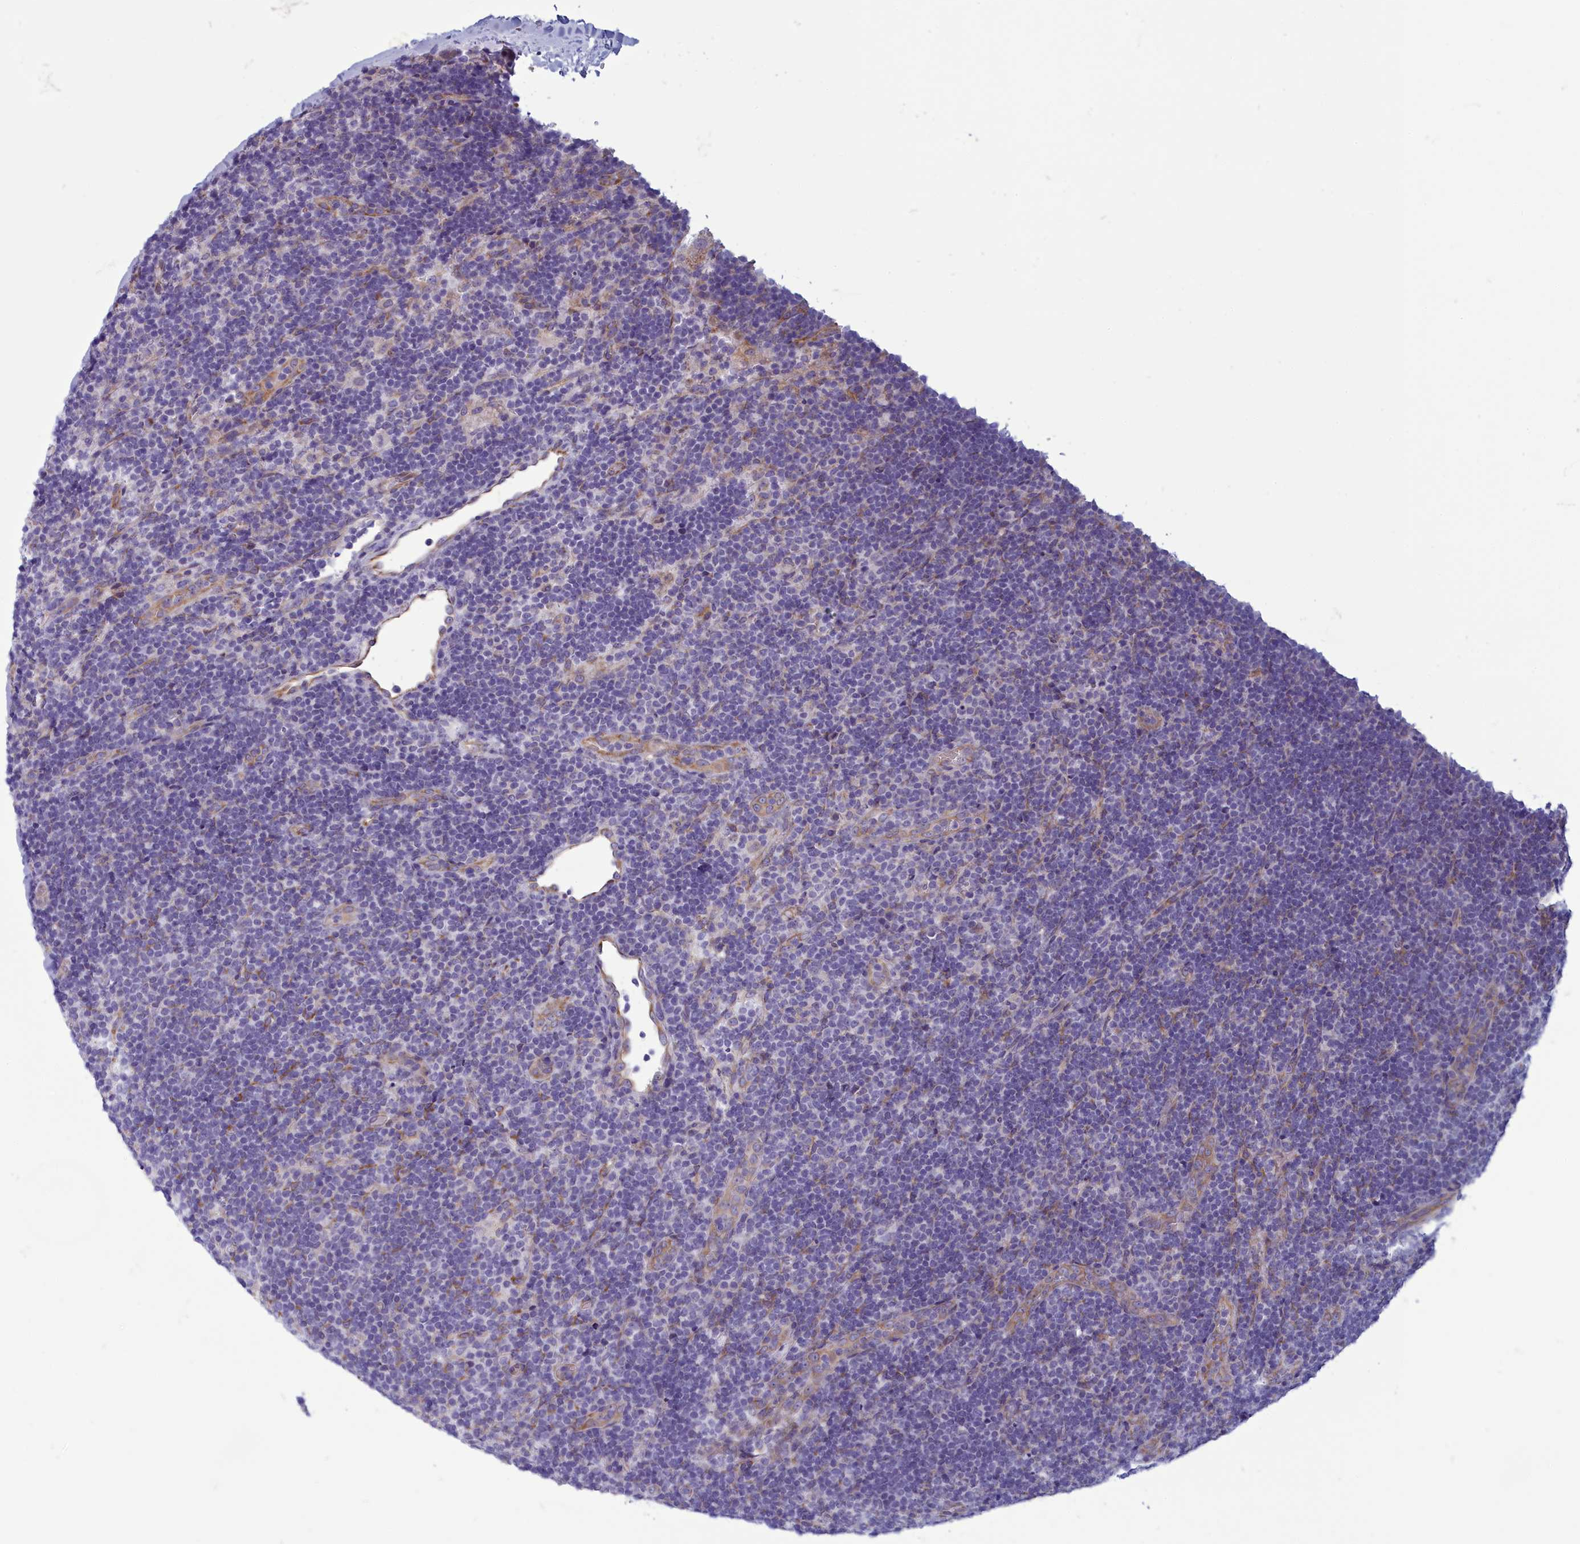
{"staining": {"intensity": "negative", "quantity": "none", "location": "none"}, "tissue": "lymphoma", "cell_type": "Tumor cells", "image_type": "cancer", "snomed": [{"axis": "morphology", "description": "Hodgkin's disease, NOS"}, {"axis": "topography", "description": "Lymph node"}], "caption": "There is no significant positivity in tumor cells of lymphoma. (Stains: DAB IHC with hematoxylin counter stain, Microscopy: brightfield microscopy at high magnification).", "gene": "CENATAC", "patient": {"sex": "female", "age": 57}}